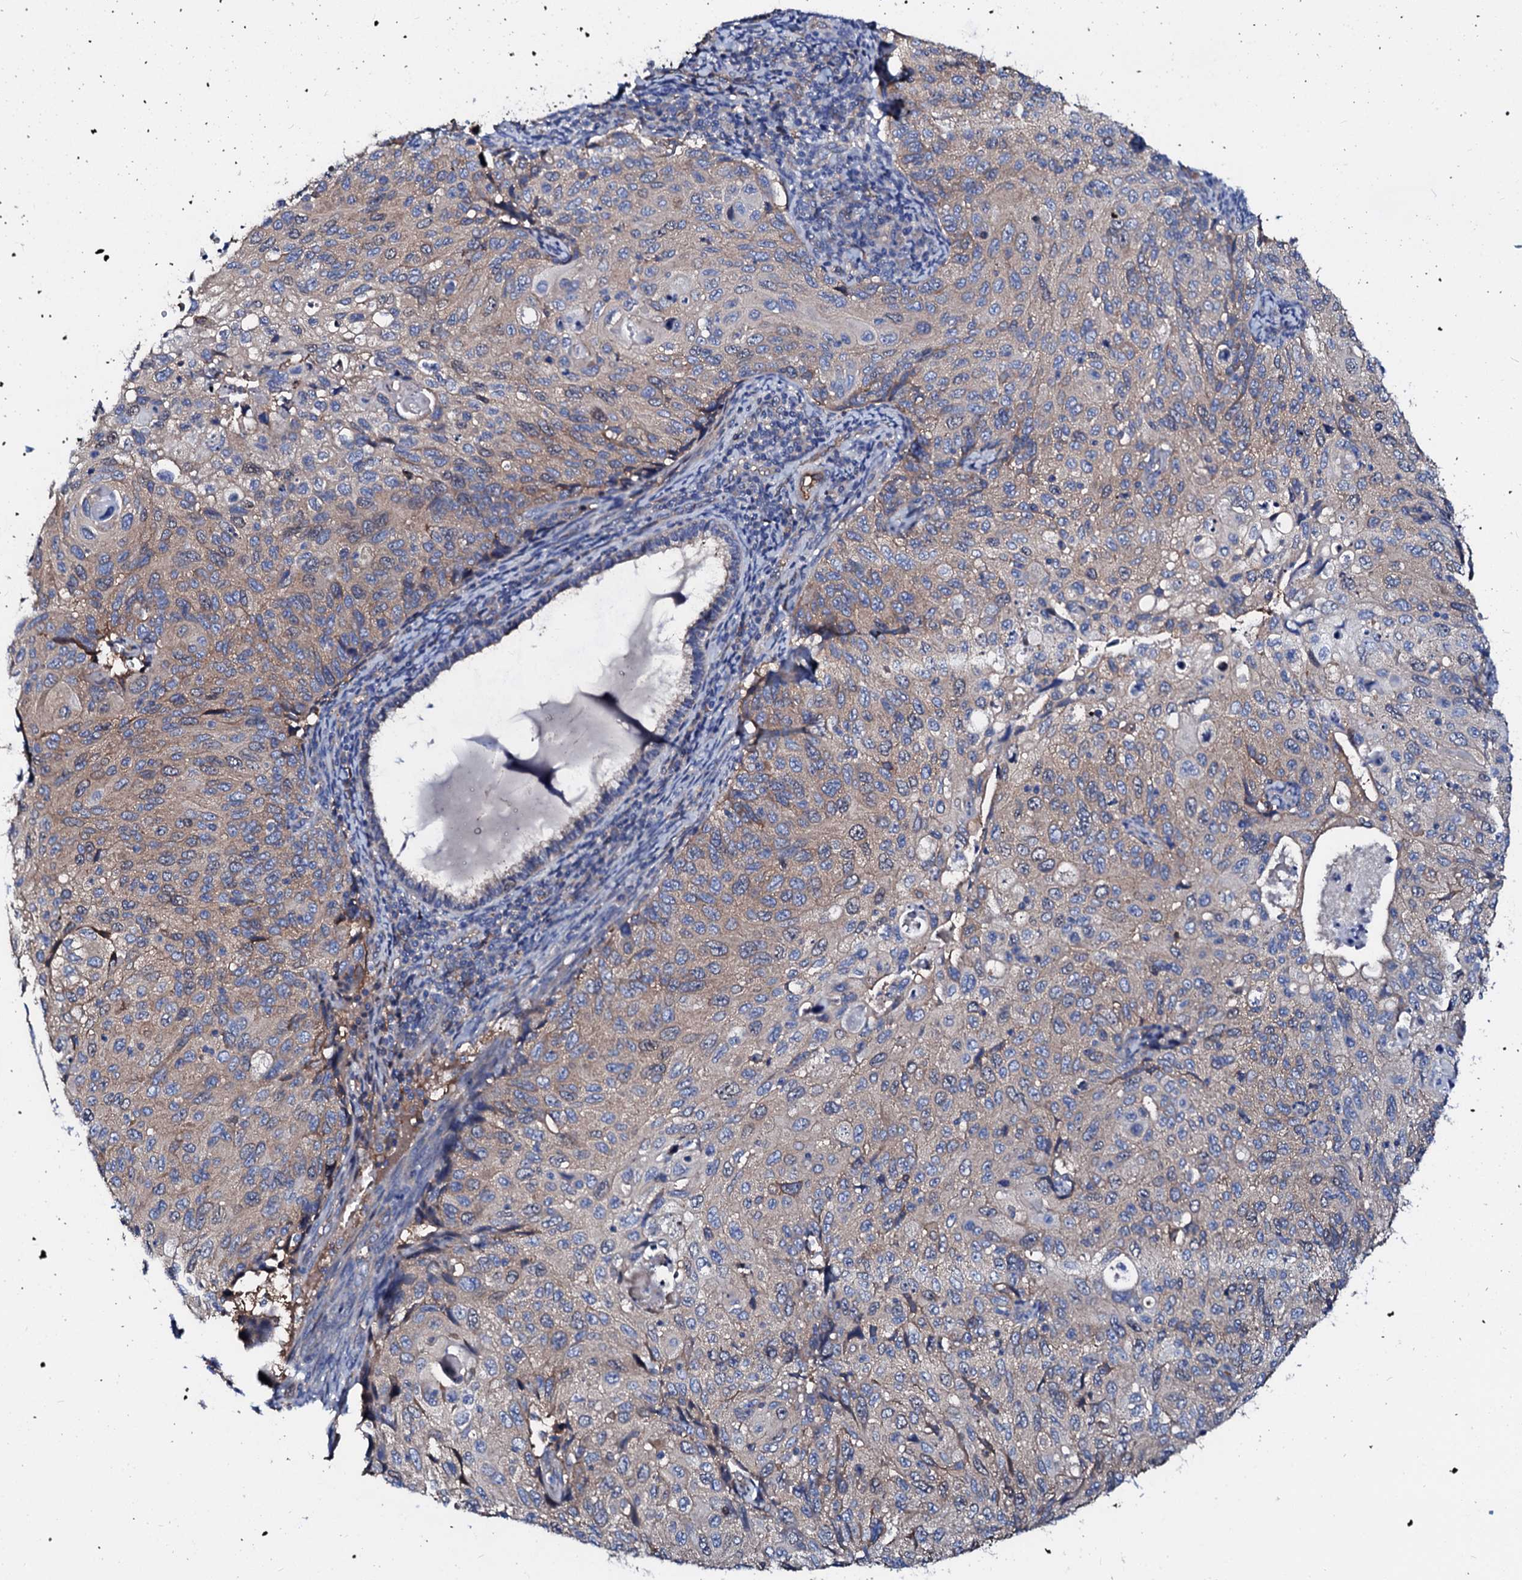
{"staining": {"intensity": "moderate", "quantity": "25%-75%", "location": "cytoplasmic/membranous"}, "tissue": "cervical cancer", "cell_type": "Tumor cells", "image_type": "cancer", "snomed": [{"axis": "morphology", "description": "Squamous cell carcinoma, NOS"}, {"axis": "topography", "description": "Cervix"}], "caption": "The image displays staining of squamous cell carcinoma (cervical), revealing moderate cytoplasmic/membranous protein staining (brown color) within tumor cells.", "gene": "CSKMT", "patient": {"sex": "female", "age": 70}}